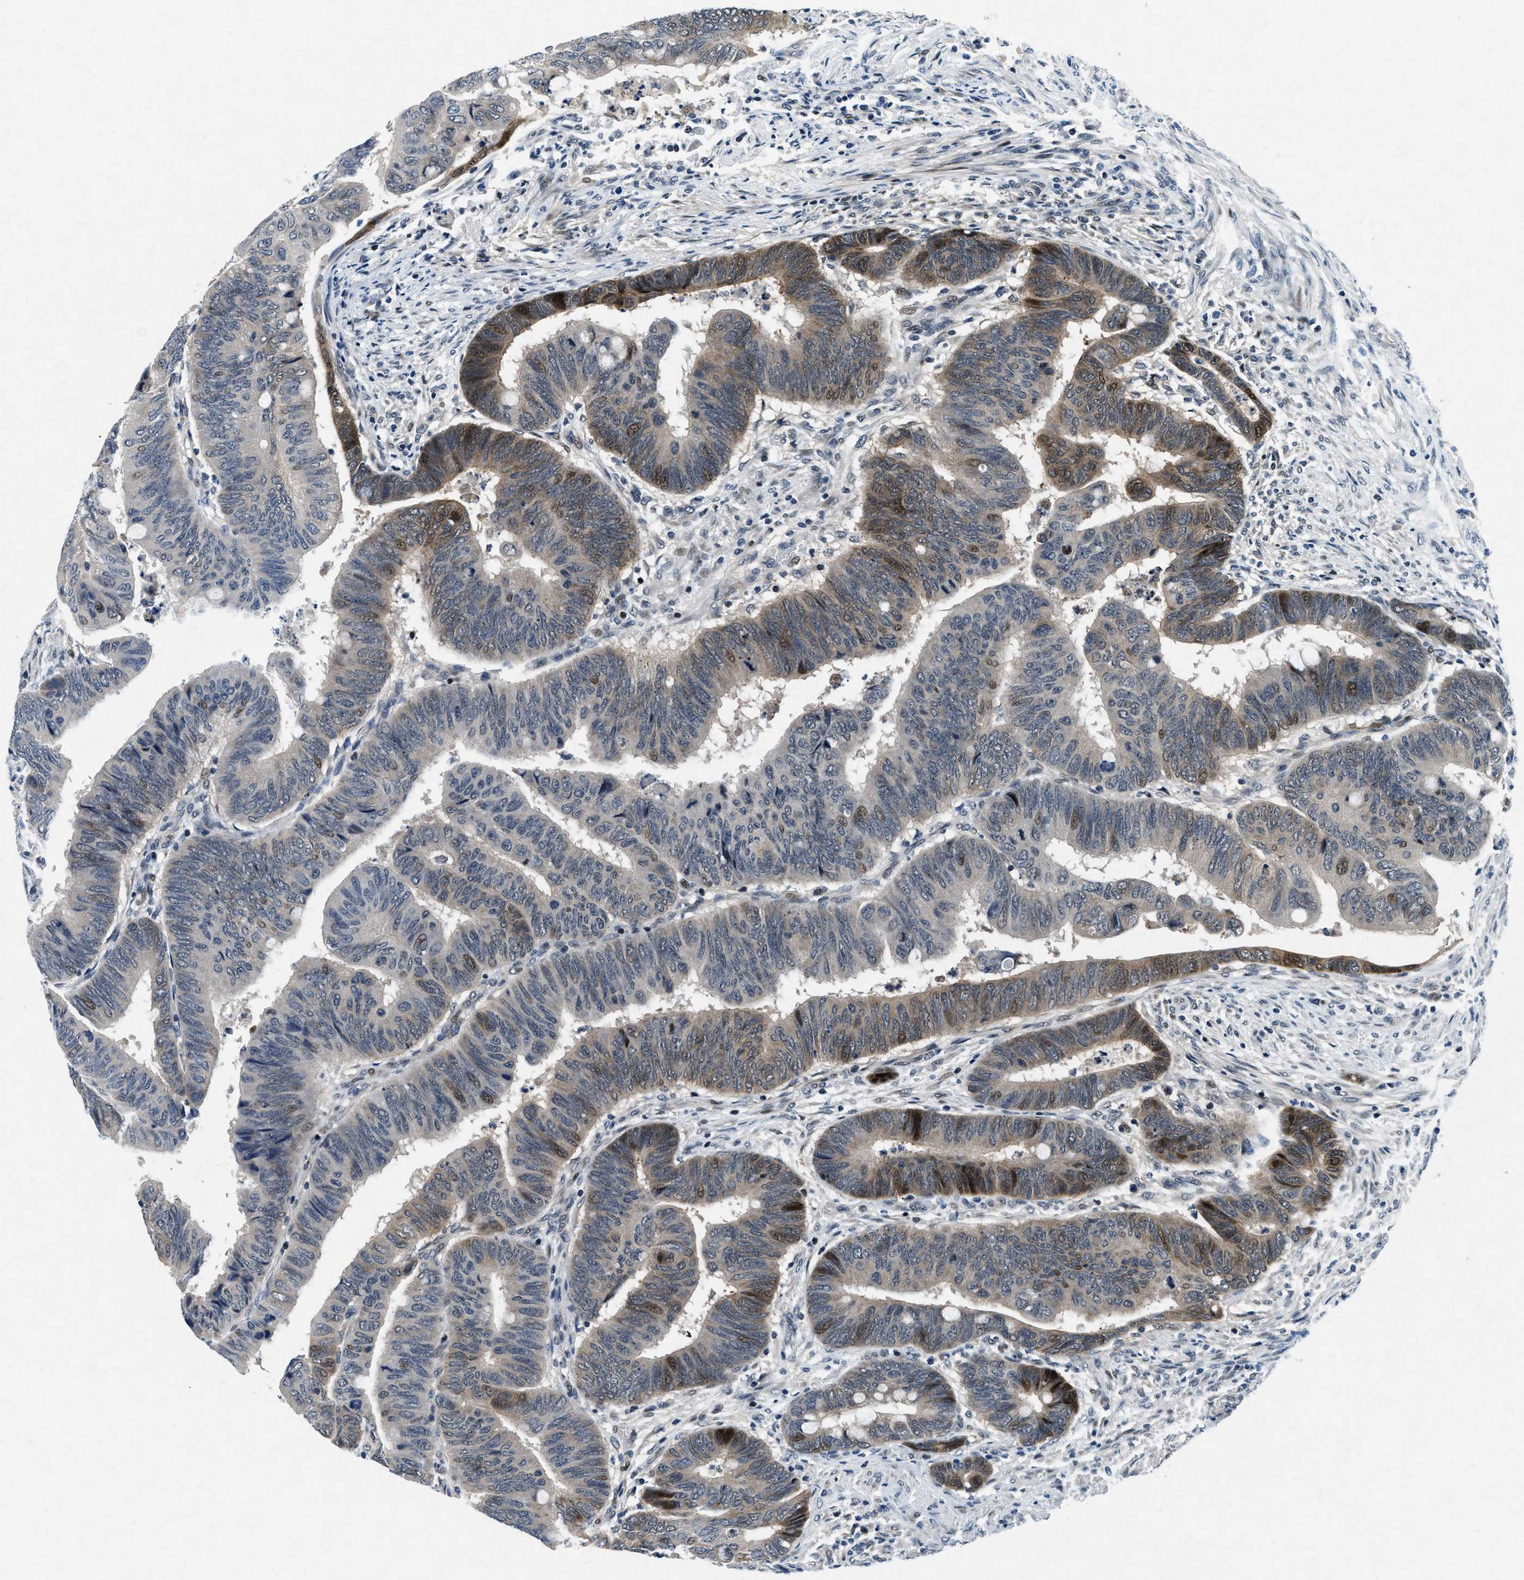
{"staining": {"intensity": "weak", "quantity": "25%-75%", "location": "cytoplasmic/membranous,nuclear"}, "tissue": "colorectal cancer", "cell_type": "Tumor cells", "image_type": "cancer", "snomed": [{"axis": "morphology", "description": "Normal tissue, NOS"}, {"axis": "morphology", "description": "Adenocarcinoma, NOS"}, {"axis": "topography", "description": "Rectum"}, {"axis": "topography", "description": "Peripheral nerve tissue"}], "caption": "Brown immunohistochemical staining in colorectal cancer (adenocarcinoma) demonstrates weak cytoplasmic/membranous and nuclear expression in about 25%-75% of tumor cells.", "gene": "PHLDA1", "patient": {"sex": "male", "age": 92}}